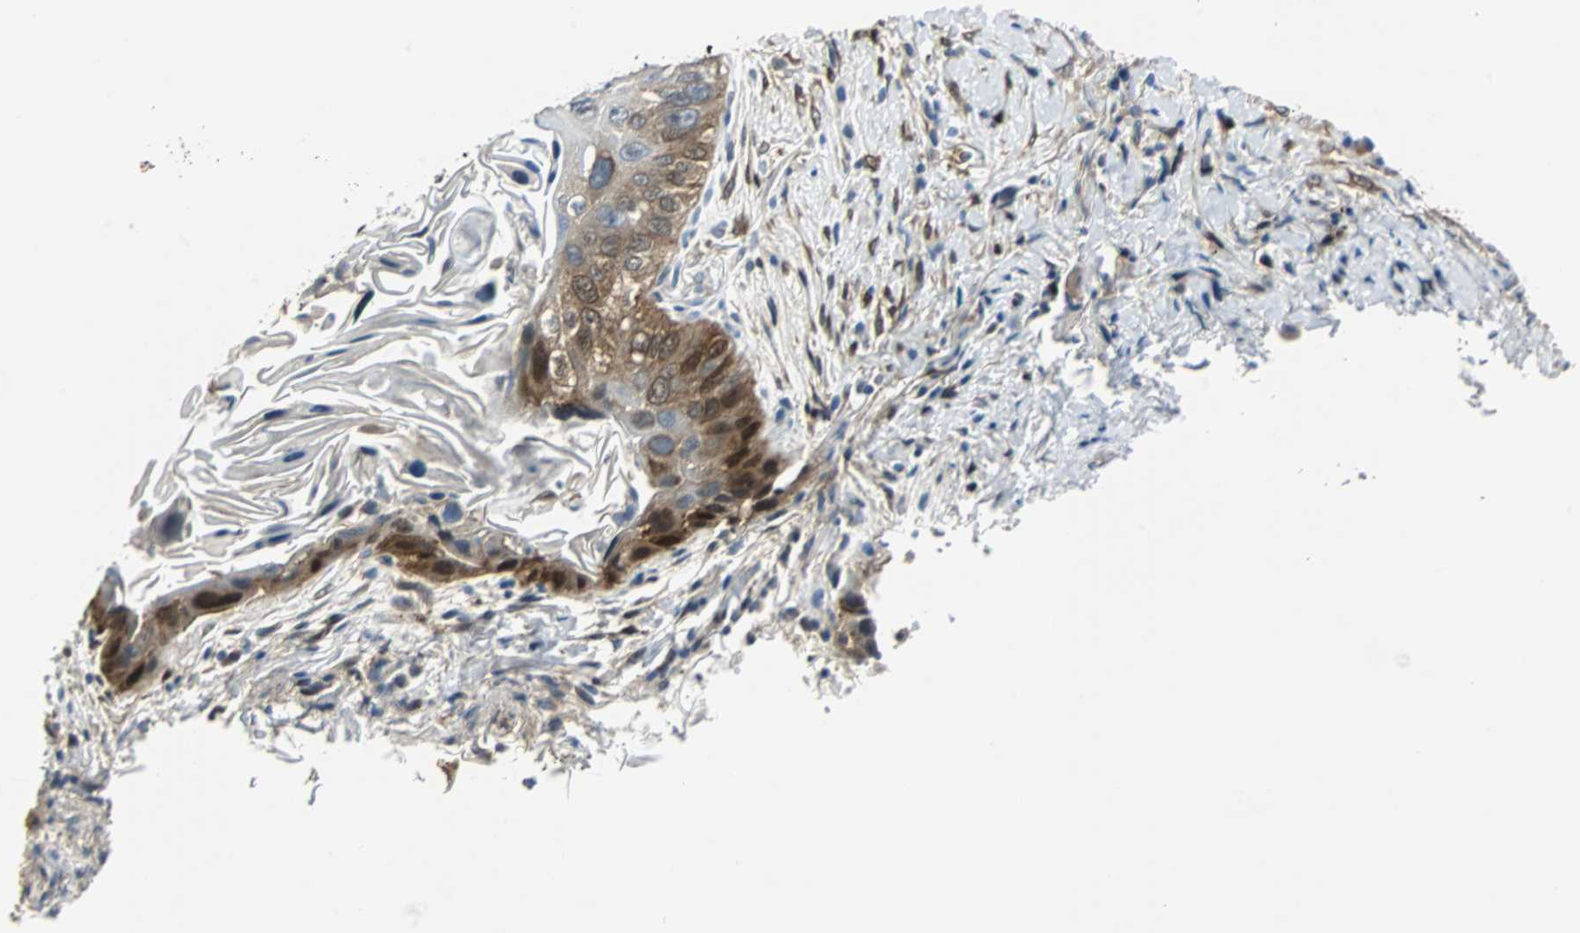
{"staining": {"intensity": "weak", "quantity": "<25%", "location": "cytoplasmic/membranous"}, "tissue": "lung cancer", "cell_type": "Tumor cells", "image_type": "cancer", "snomed": [{"axis": "morphology", "description": "Squamous cell carcinoma, NOS"}, {"axis": "topography", "description": "Lung"}], "caption": "Lung cancer (squamous cell carcinoma) stained for a protein using IHC displays no expression tumor cells.", "gene": "FHL2", "patient": {"sex": "female", "age": 67}}